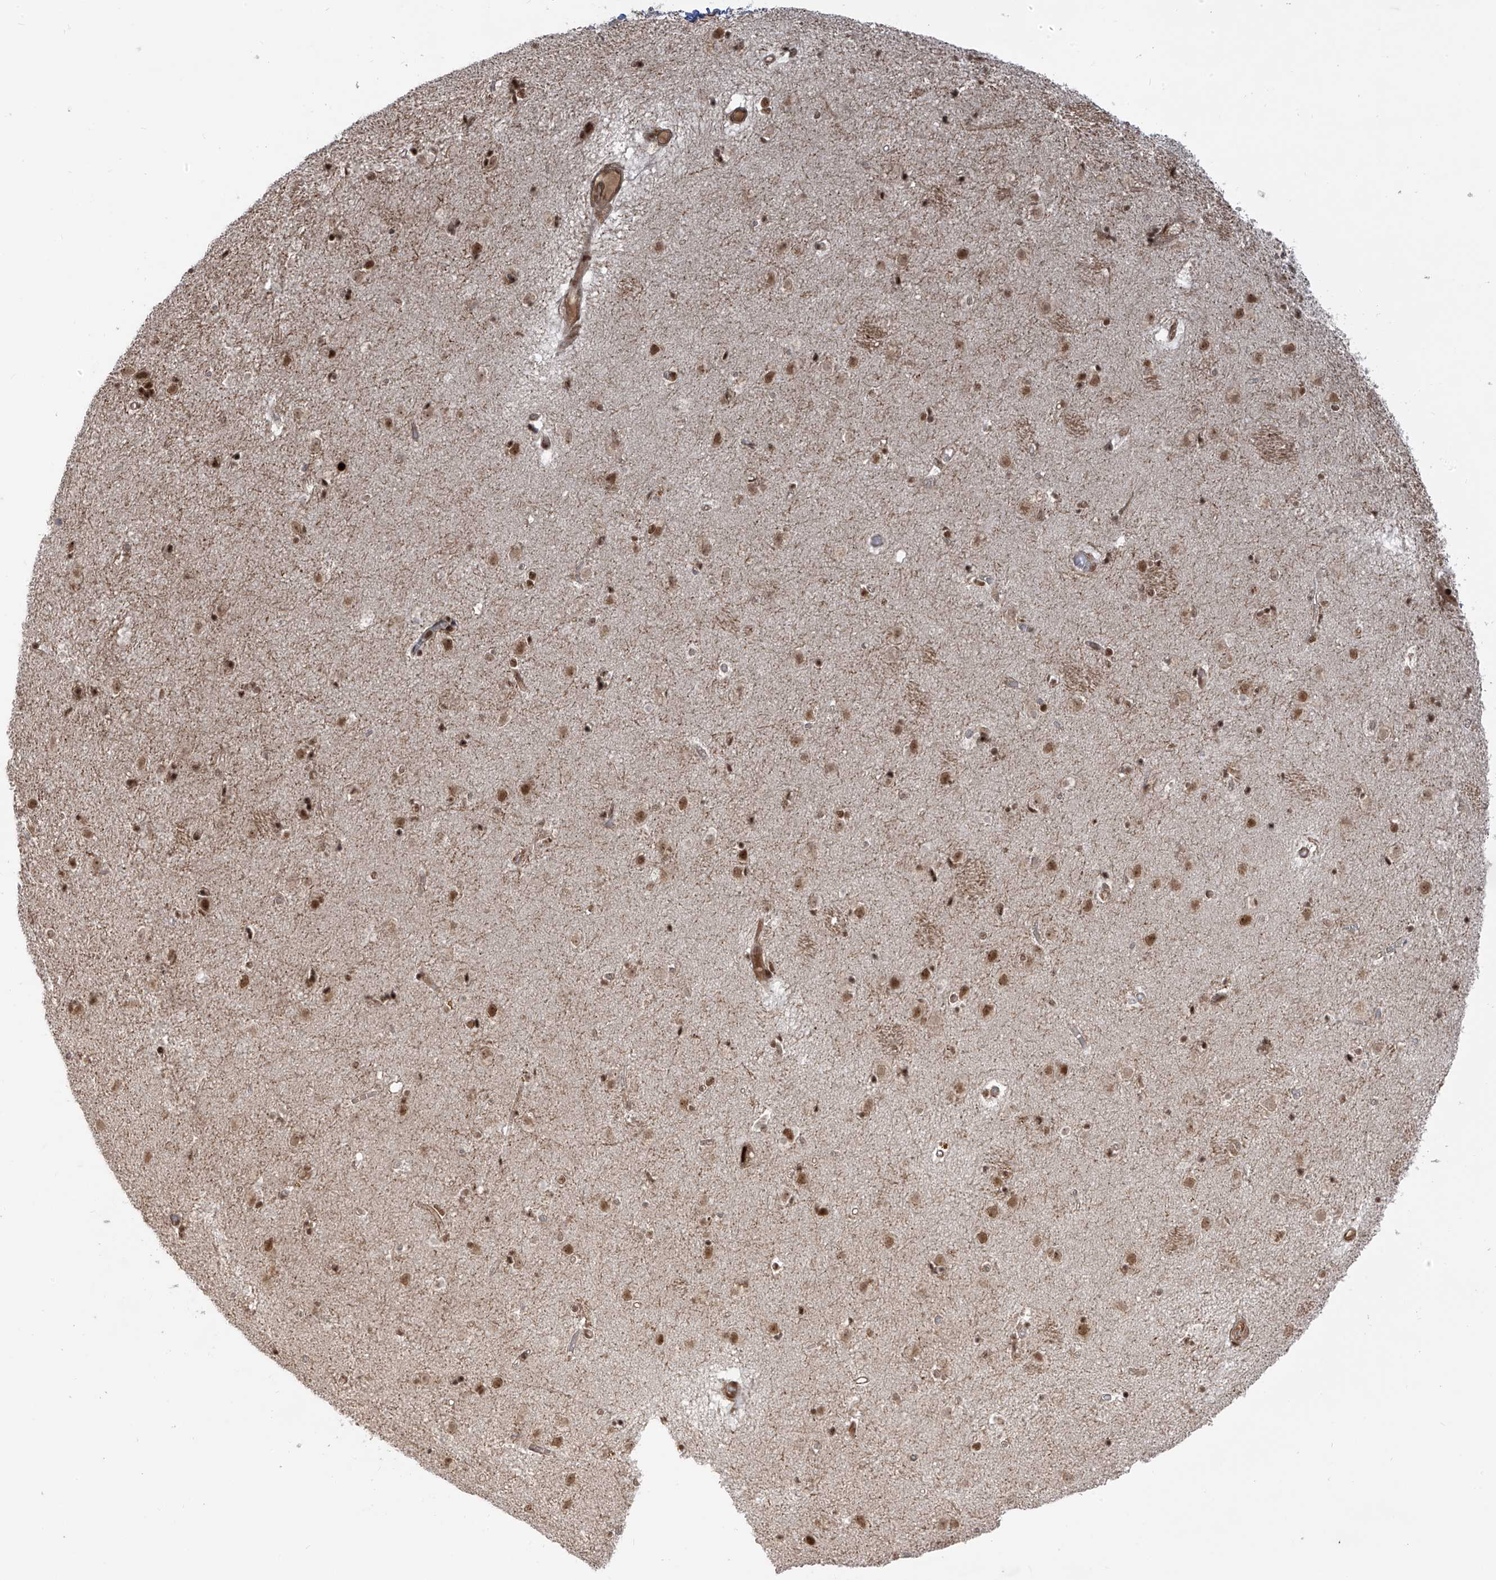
{"staining": {"intensity": "moderate", "quantity": ">75%", "location": "nuclear"}, "tissue": "caudate", "cell_type": "Glial cells", "image_type": "normal", "snomed": [{"axis": "morphology", "description": "Normal tissue, NOS"}, {"axis": "topography", "description": "Lateral ventricle wall"}], "caption": "A histopathology image of caudate stained for a protein exhibits moderate nuclear brown staining in glial cells.", "gene": "ARHGEF3", "patient": {"sex": "male", "age": 70}}